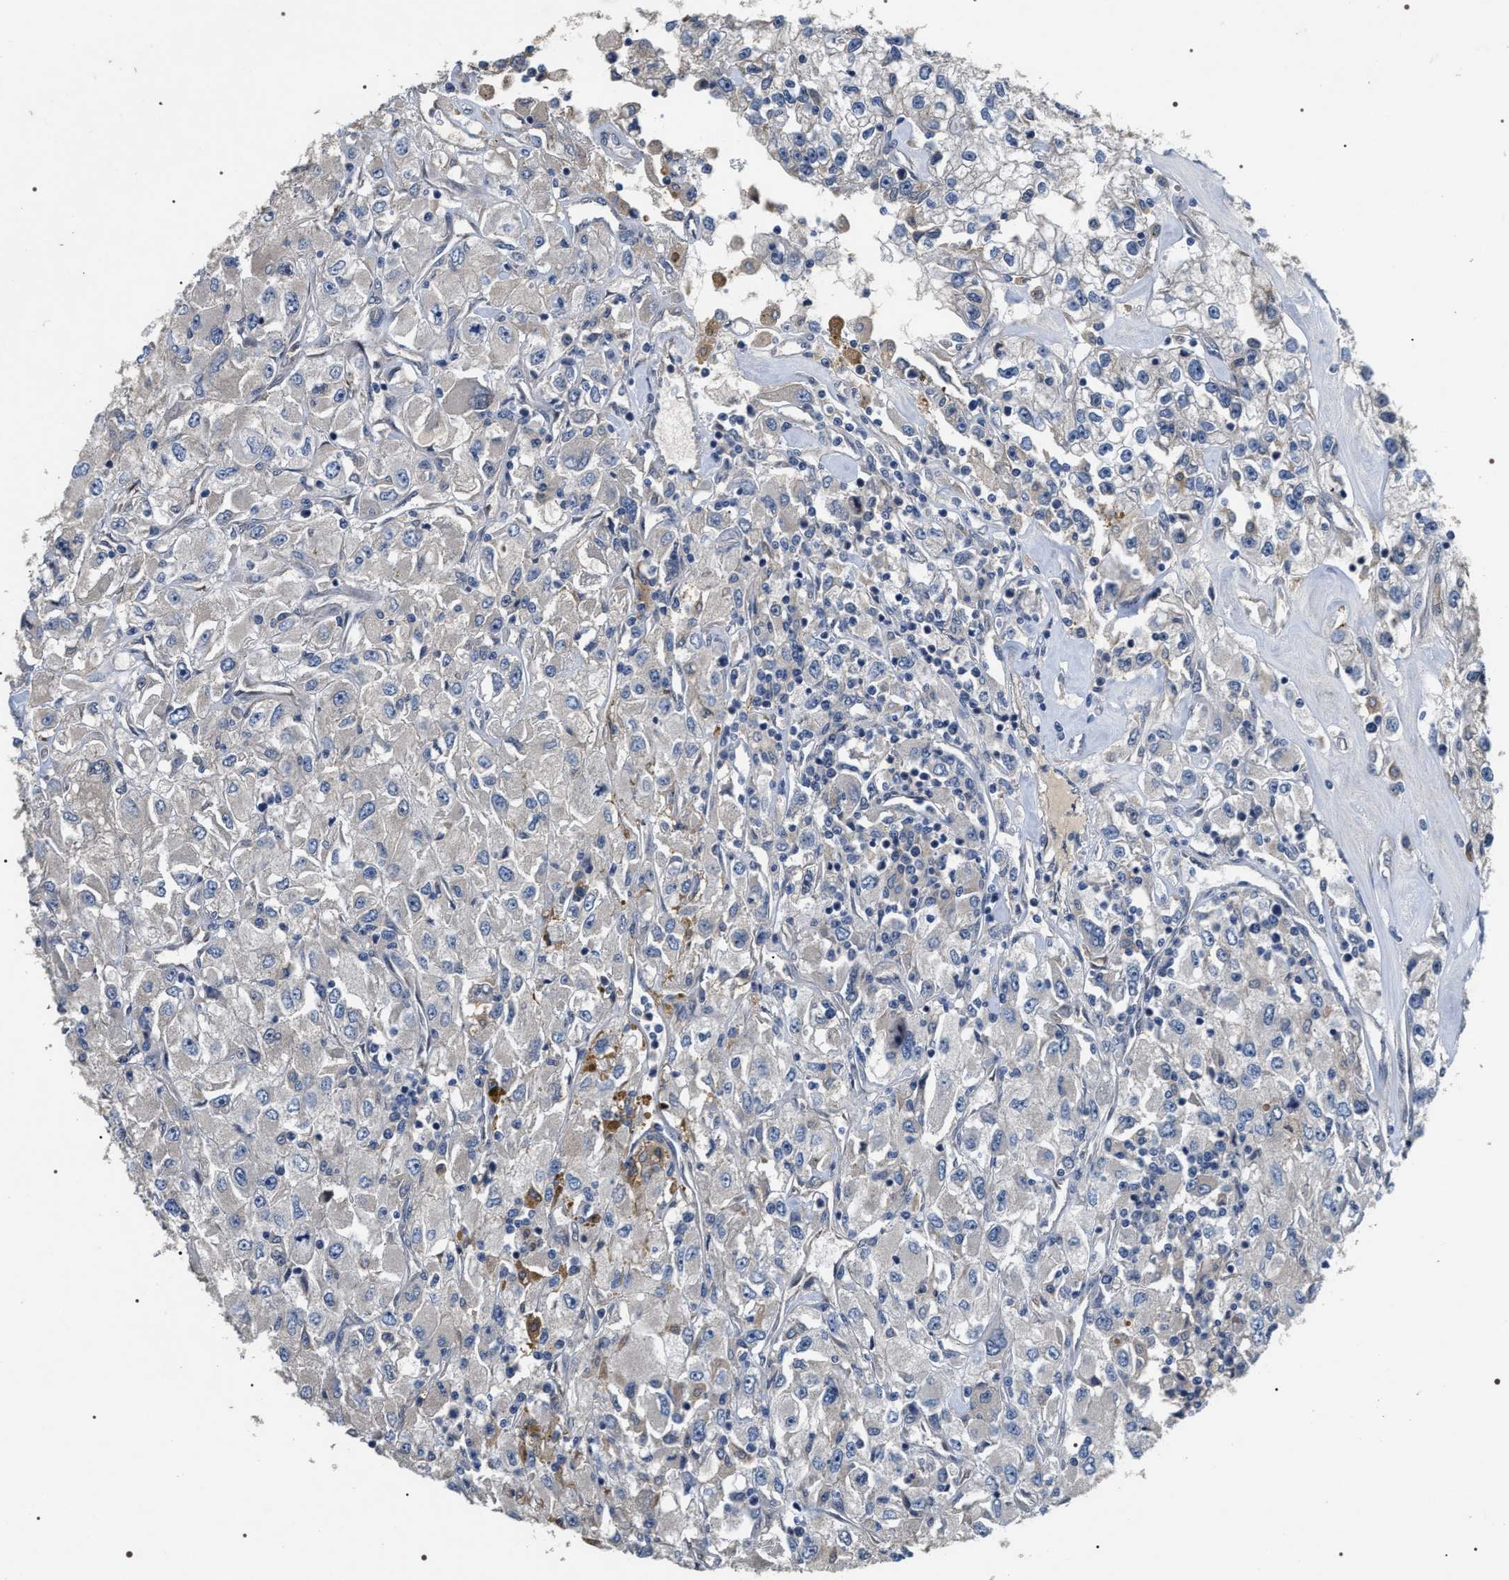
{"staining": {"intensity": "negative", "quantity": "none", "location": "none"}, "tissue": "renal cancer", "cell_type": "Tumor cells", "image_type": "cancer", "snomed": [{"axis": "morphology", "description": "Adenocarcinoma, NOS"}, {"axis": "topography", "description": "Kidney"}], "caption": "Image shows no significant protein expression in tumor cells of renal cancer.", "gene": "IFT81", "patient": {"sex": "female", "age": 52}}